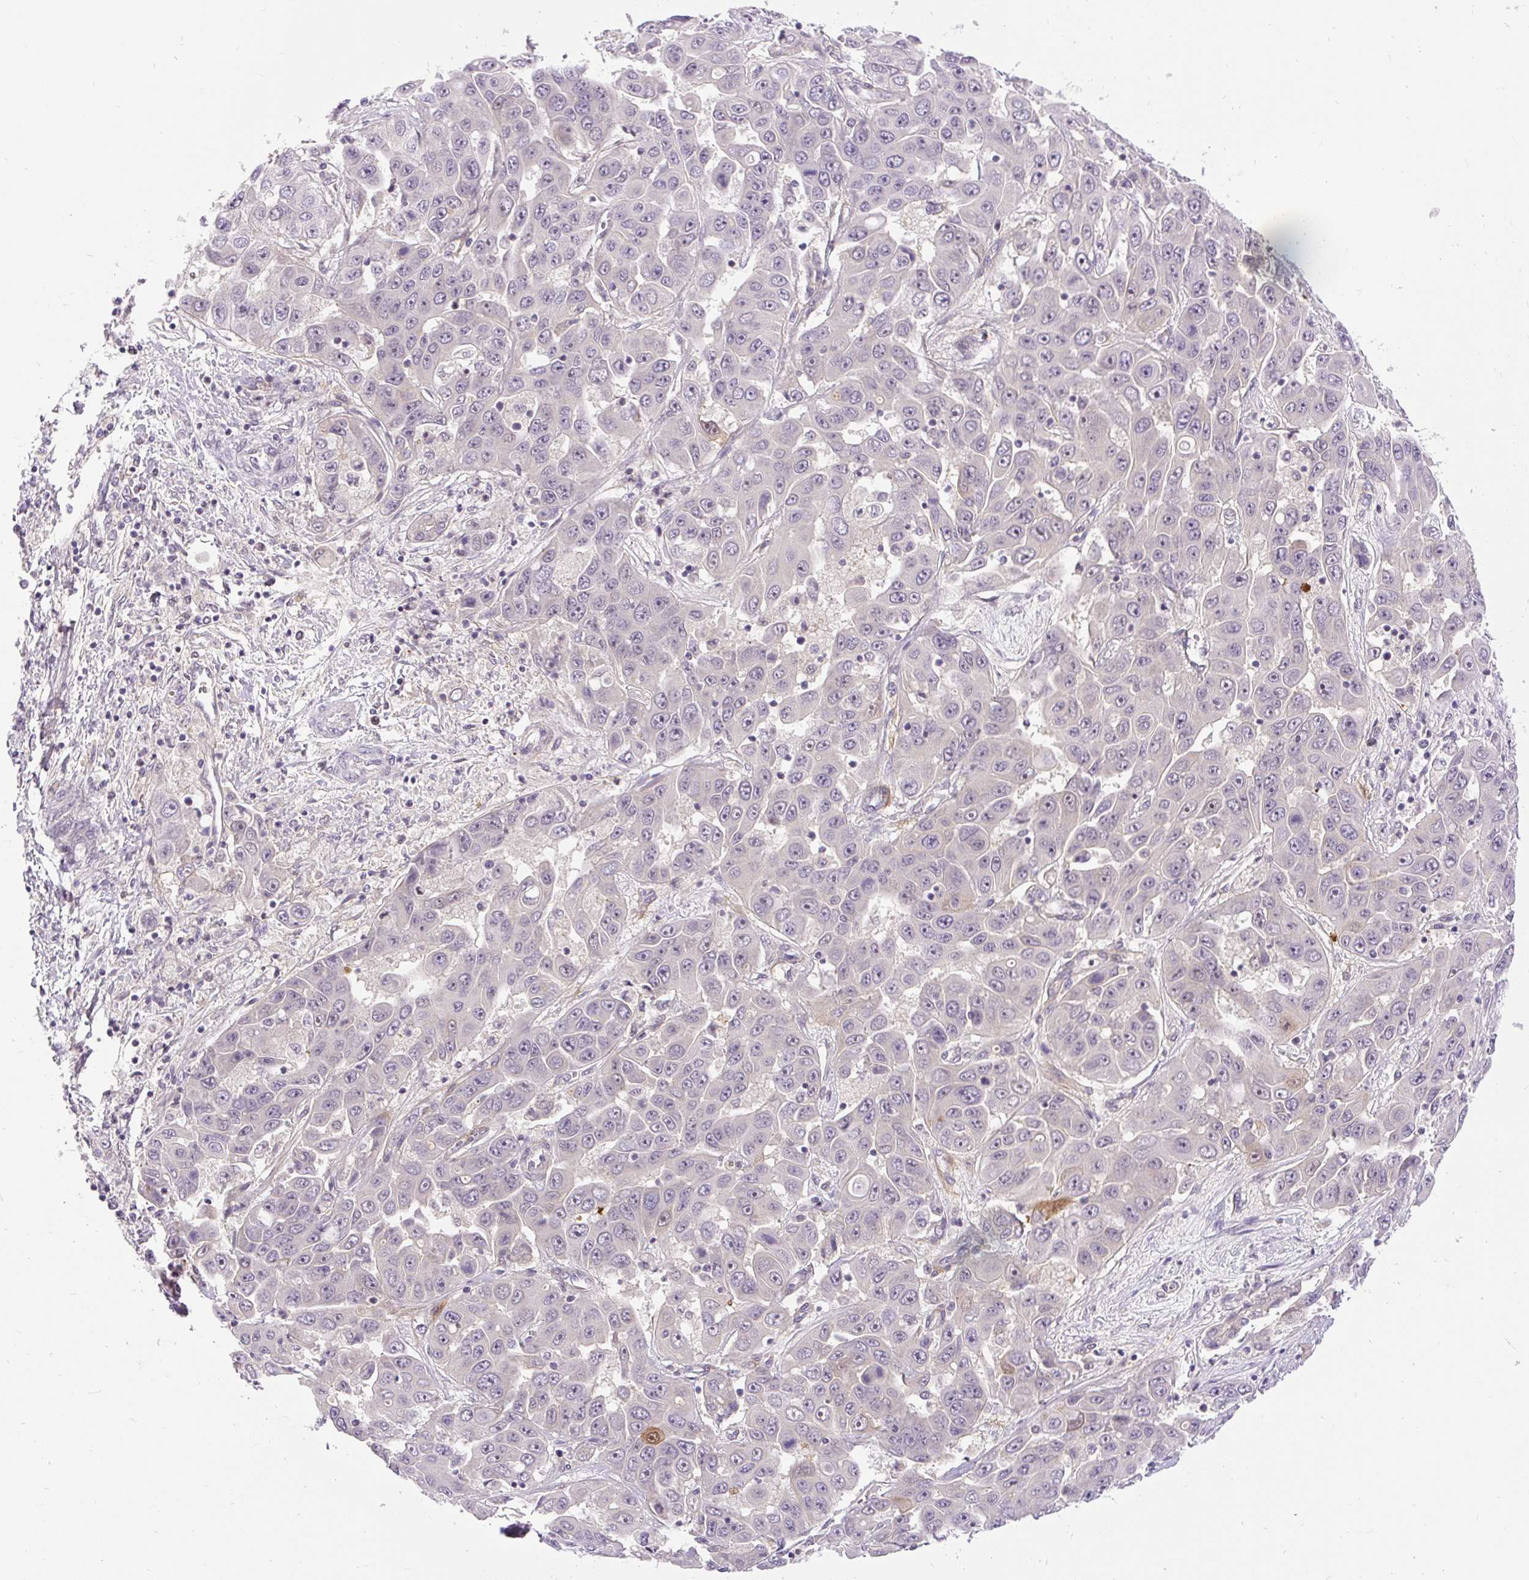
{"staining": {"intensity": "negative", "quantity": "none", "location": "none"}, "tissue": "liver cancer", "cell_type": "Tumor cells", "image_type": "cancer", "snomed": [{"axis": "morphology", "description": "Cholangiocarcinoma"}, {"axis": "topography", "description": "Liver"}], "caption": "Photomicrograph shows no protein expression in tumor cells of liver cholangiocarcinoma tissue. (DAB IHC, high magnification).", "gene": "FAM117B", "patient": {"sex": "female", "age": 52}}